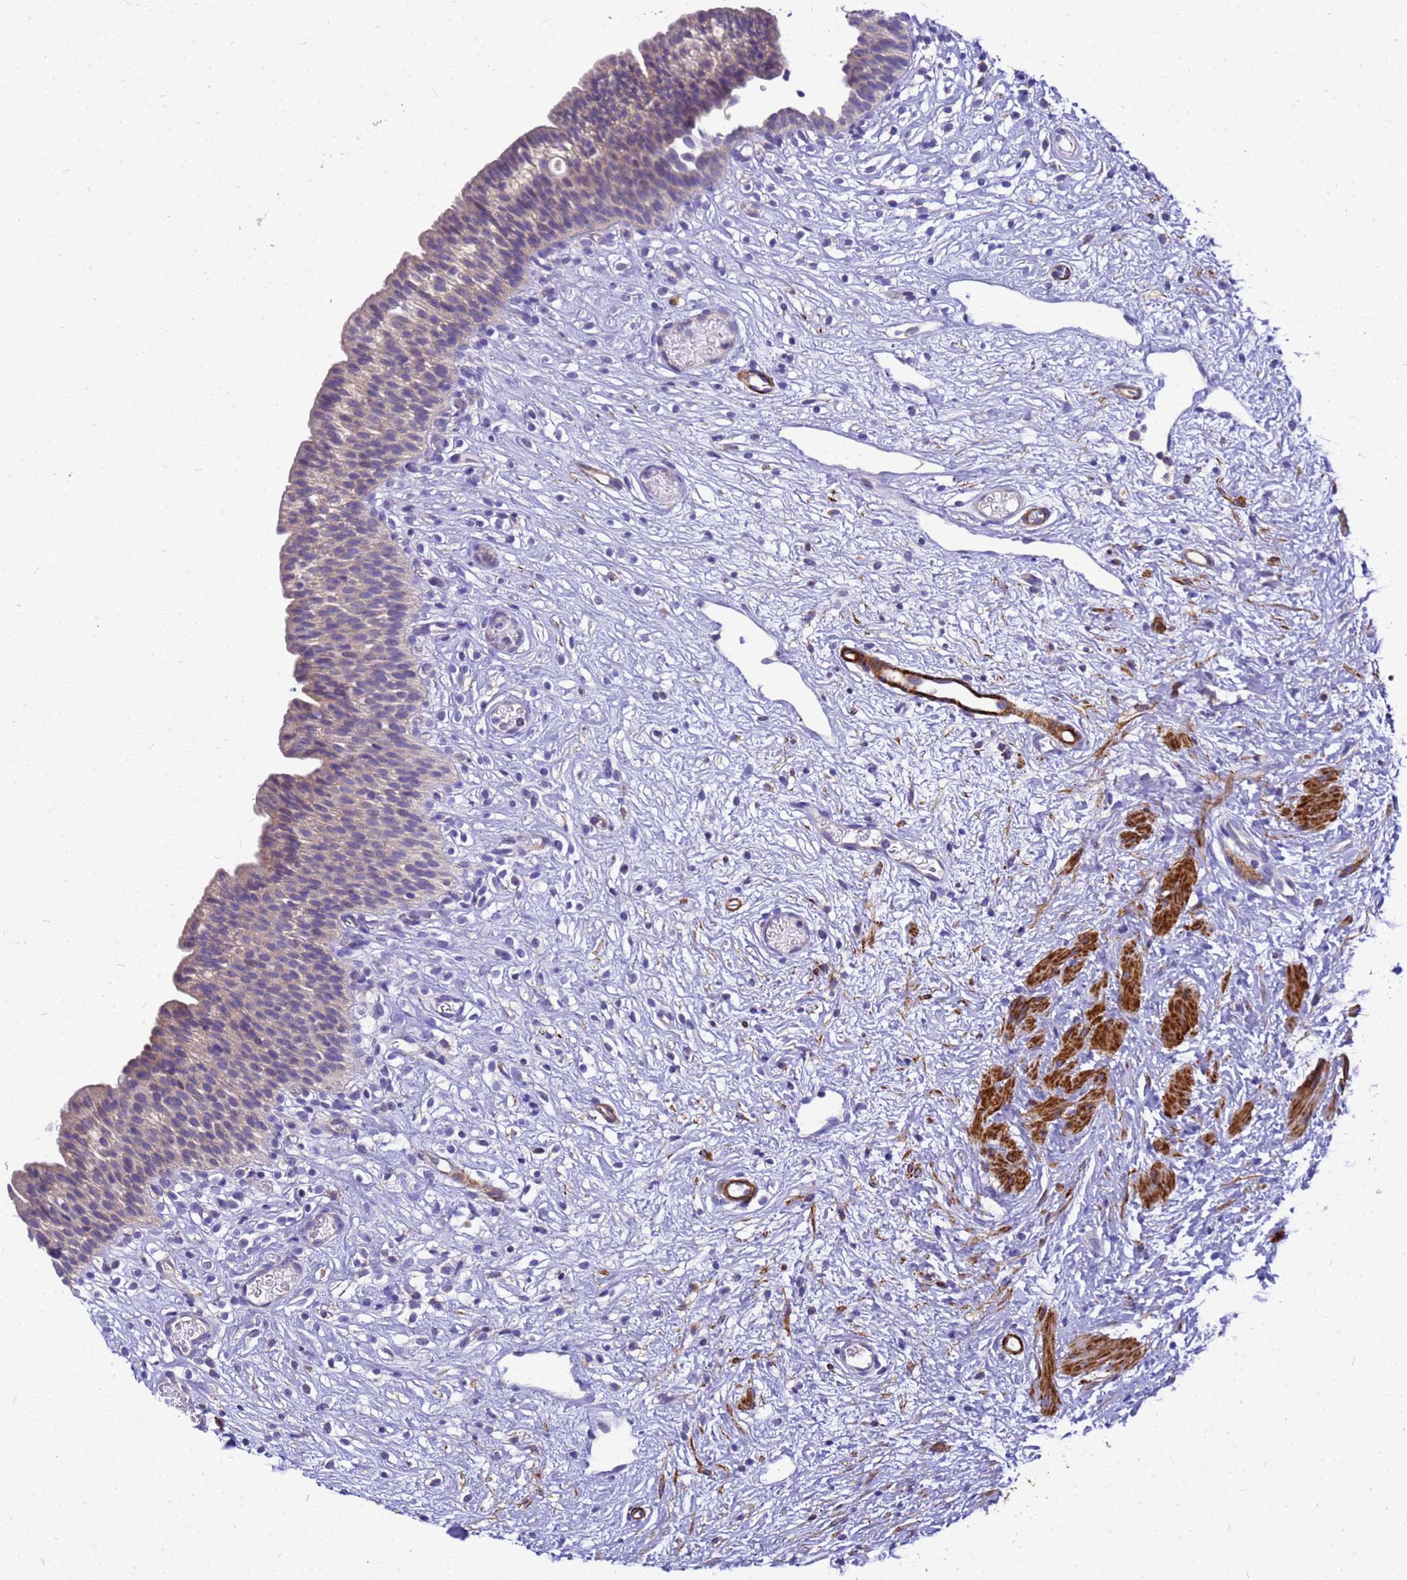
{"staining": {"intensity": "weak", "quantity": "<25%", "location": "cytoplasmic/membranous"}, "tissue": "urinary bladder", "cell_type": "Urothelial cells", "image_type": "normal", "snomed": [{"axis": "morphology", "description": "Transitional cell carcinoma in-situ"}, {"axis": "topography", "description": "Urinary bladder"}], "caption": "Immunohistochemical staining of benign human urinary bladder shows no significant positivity in urothelial cells.", "gene": "POP7", "patient": {"sex": "male", "age": 74}}